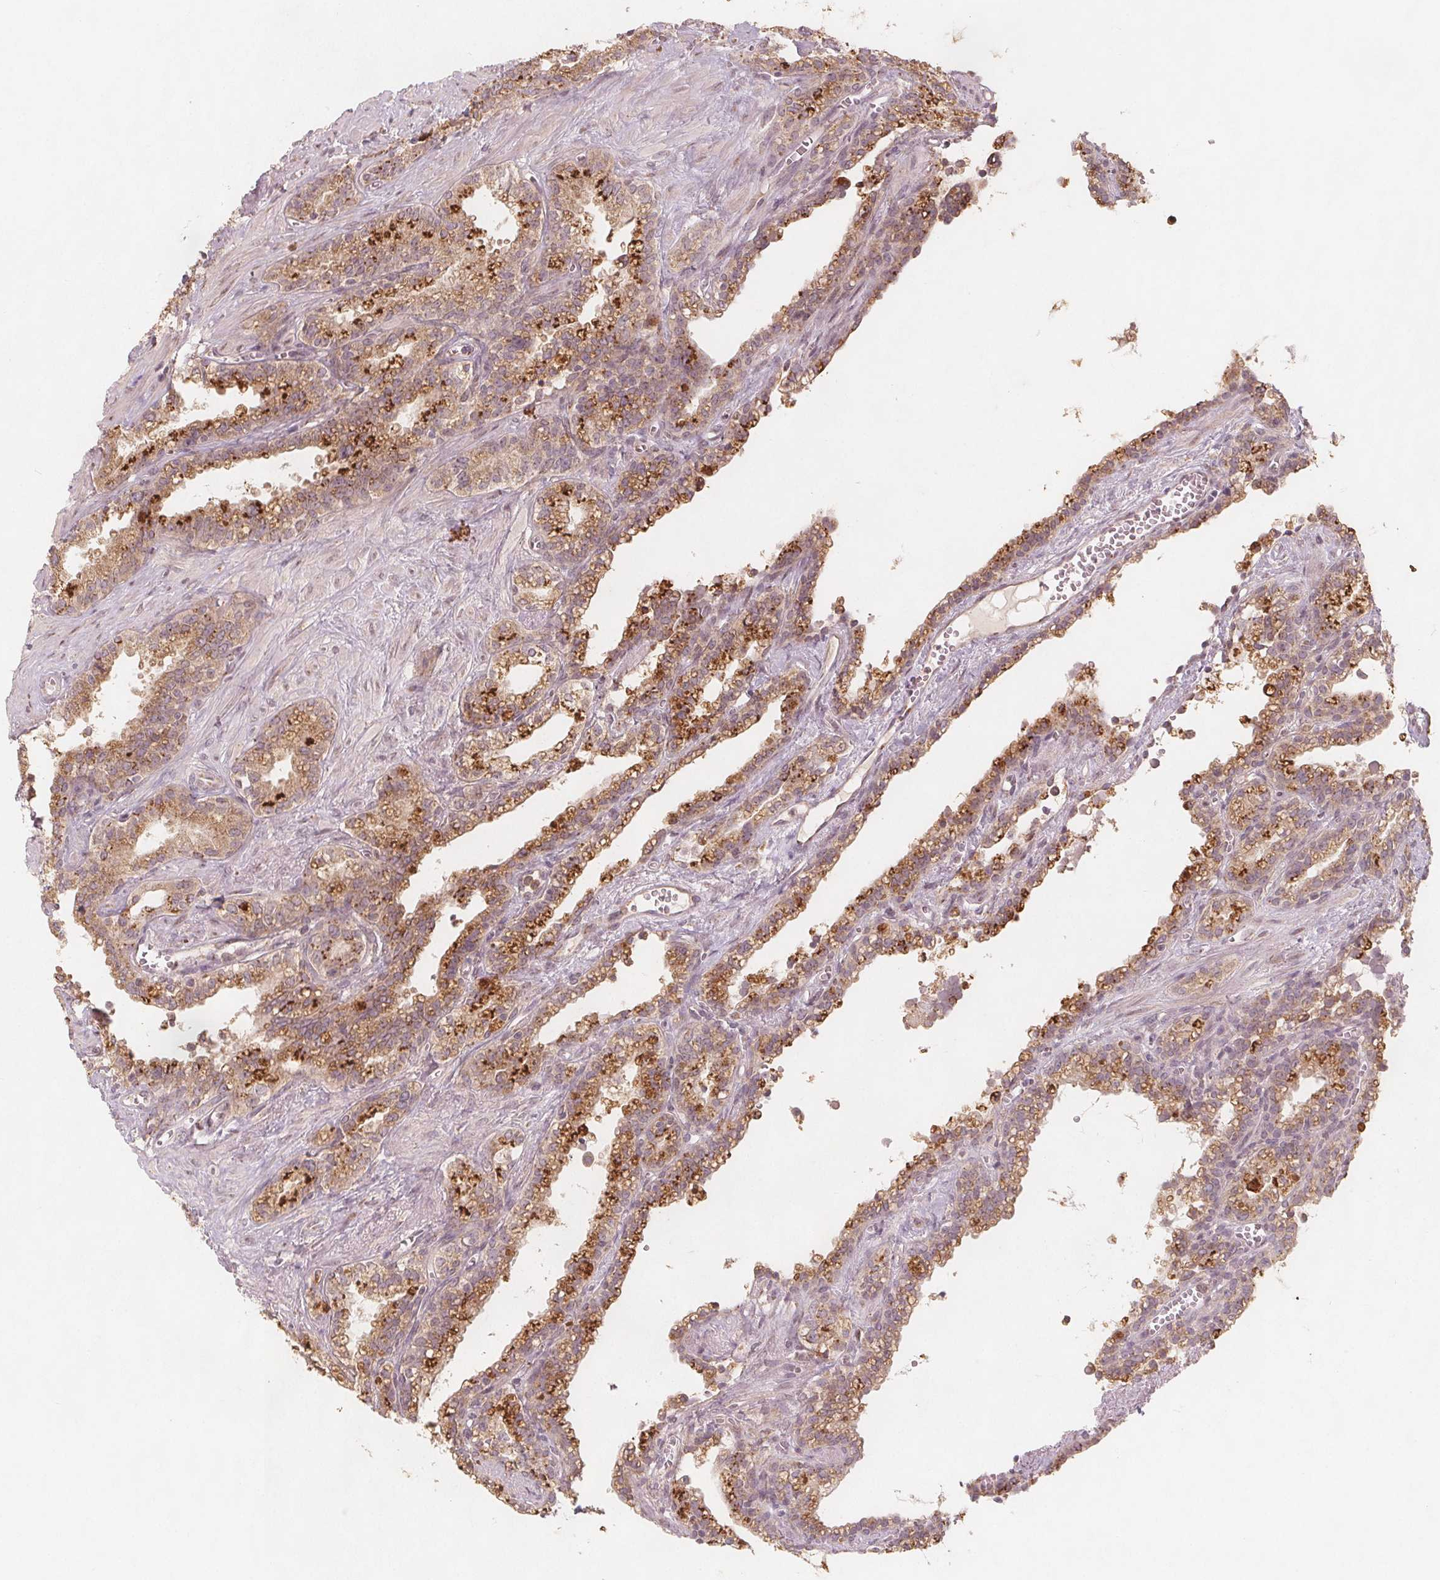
{"staining": {"intensity": "moderate", "quantity": ">75%", "location": "cytoplasmic/membranous"}, "tissue": "seminal vesicle", "cell_type": "Glandular cells", "image_type": "normal", "snomed": [{"axis": "morphology", "description": "Normal tissue, NOS"}, {"axis": "morphology", "description": "Urothelial carcinoma, NOS"}, {"axis": "topography", "description": "Urinary bladder"}, {"axis": "topography", "description": "Seminal veicle"}], "caption": "IHC histopathology image of unremarkable seminal vesicle: seminal vesicle stained using immunohistochemistry (IHC) reveals medium levels of moderate protein expression localized specifically in the cytoplasmic/membranous of glandular cells, appearing as a cytoplasmic/membranous brown color.", "gene": "NCSTN", "patient": {"sex": "male", "age": 76}}